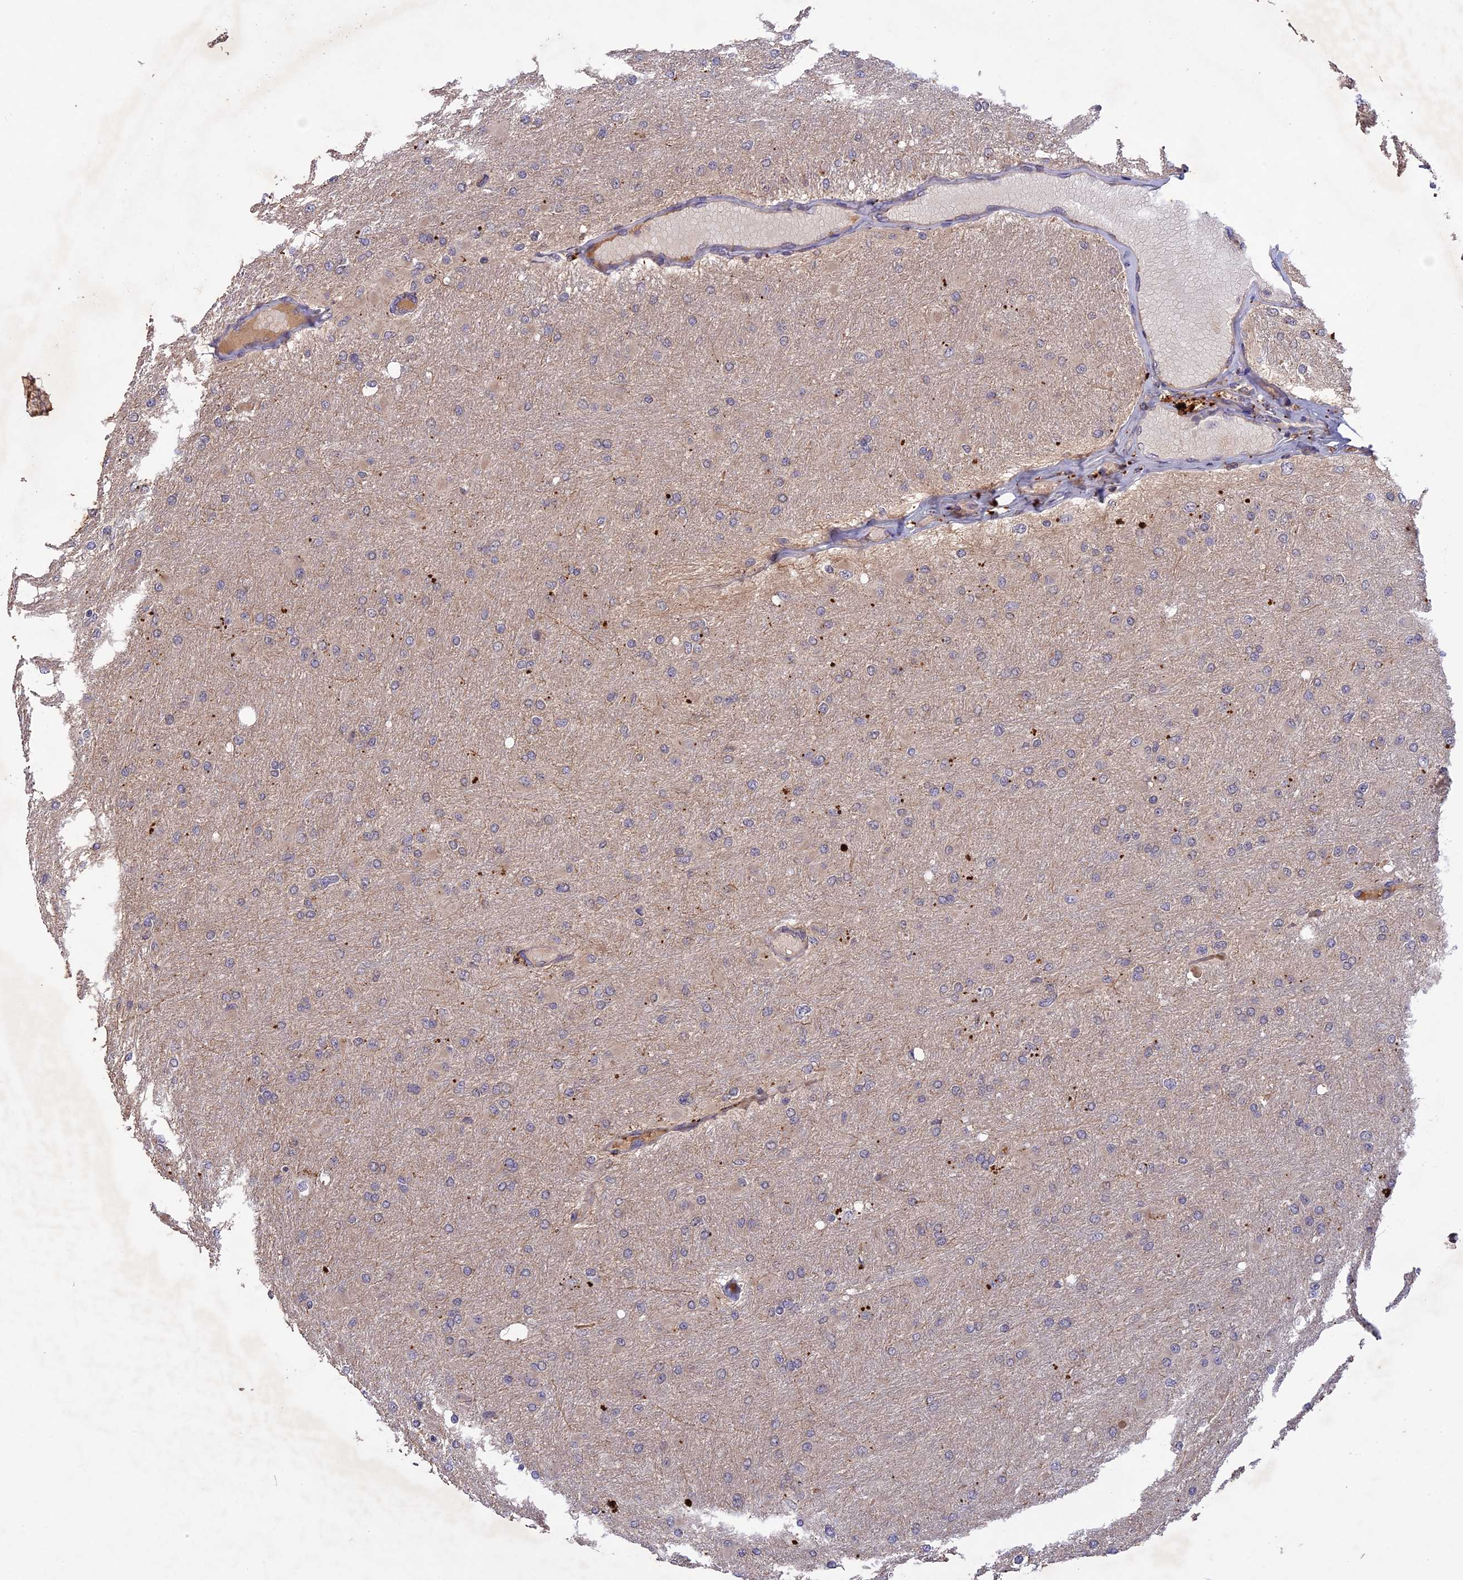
{"staining": {"intensity": "negative", "quantity": "none", "location": "none"}, "tissue": "glioma", "cell_type": "Tumor cells", "image_type": "cancer", "snomed": [{"axis": "morphology", "description": "Glioma, malignant, High grade"}, {"axis": "topography", "description": "Cerebral cortex"}], "caption": "Immunohistochemistry of glioma exhibits no staining in tumor cells. (DAB immunohistochemistry with hematoxylin counter stain).", "gene": "ADO", "patient": {"sex": "female", "age": 36}}